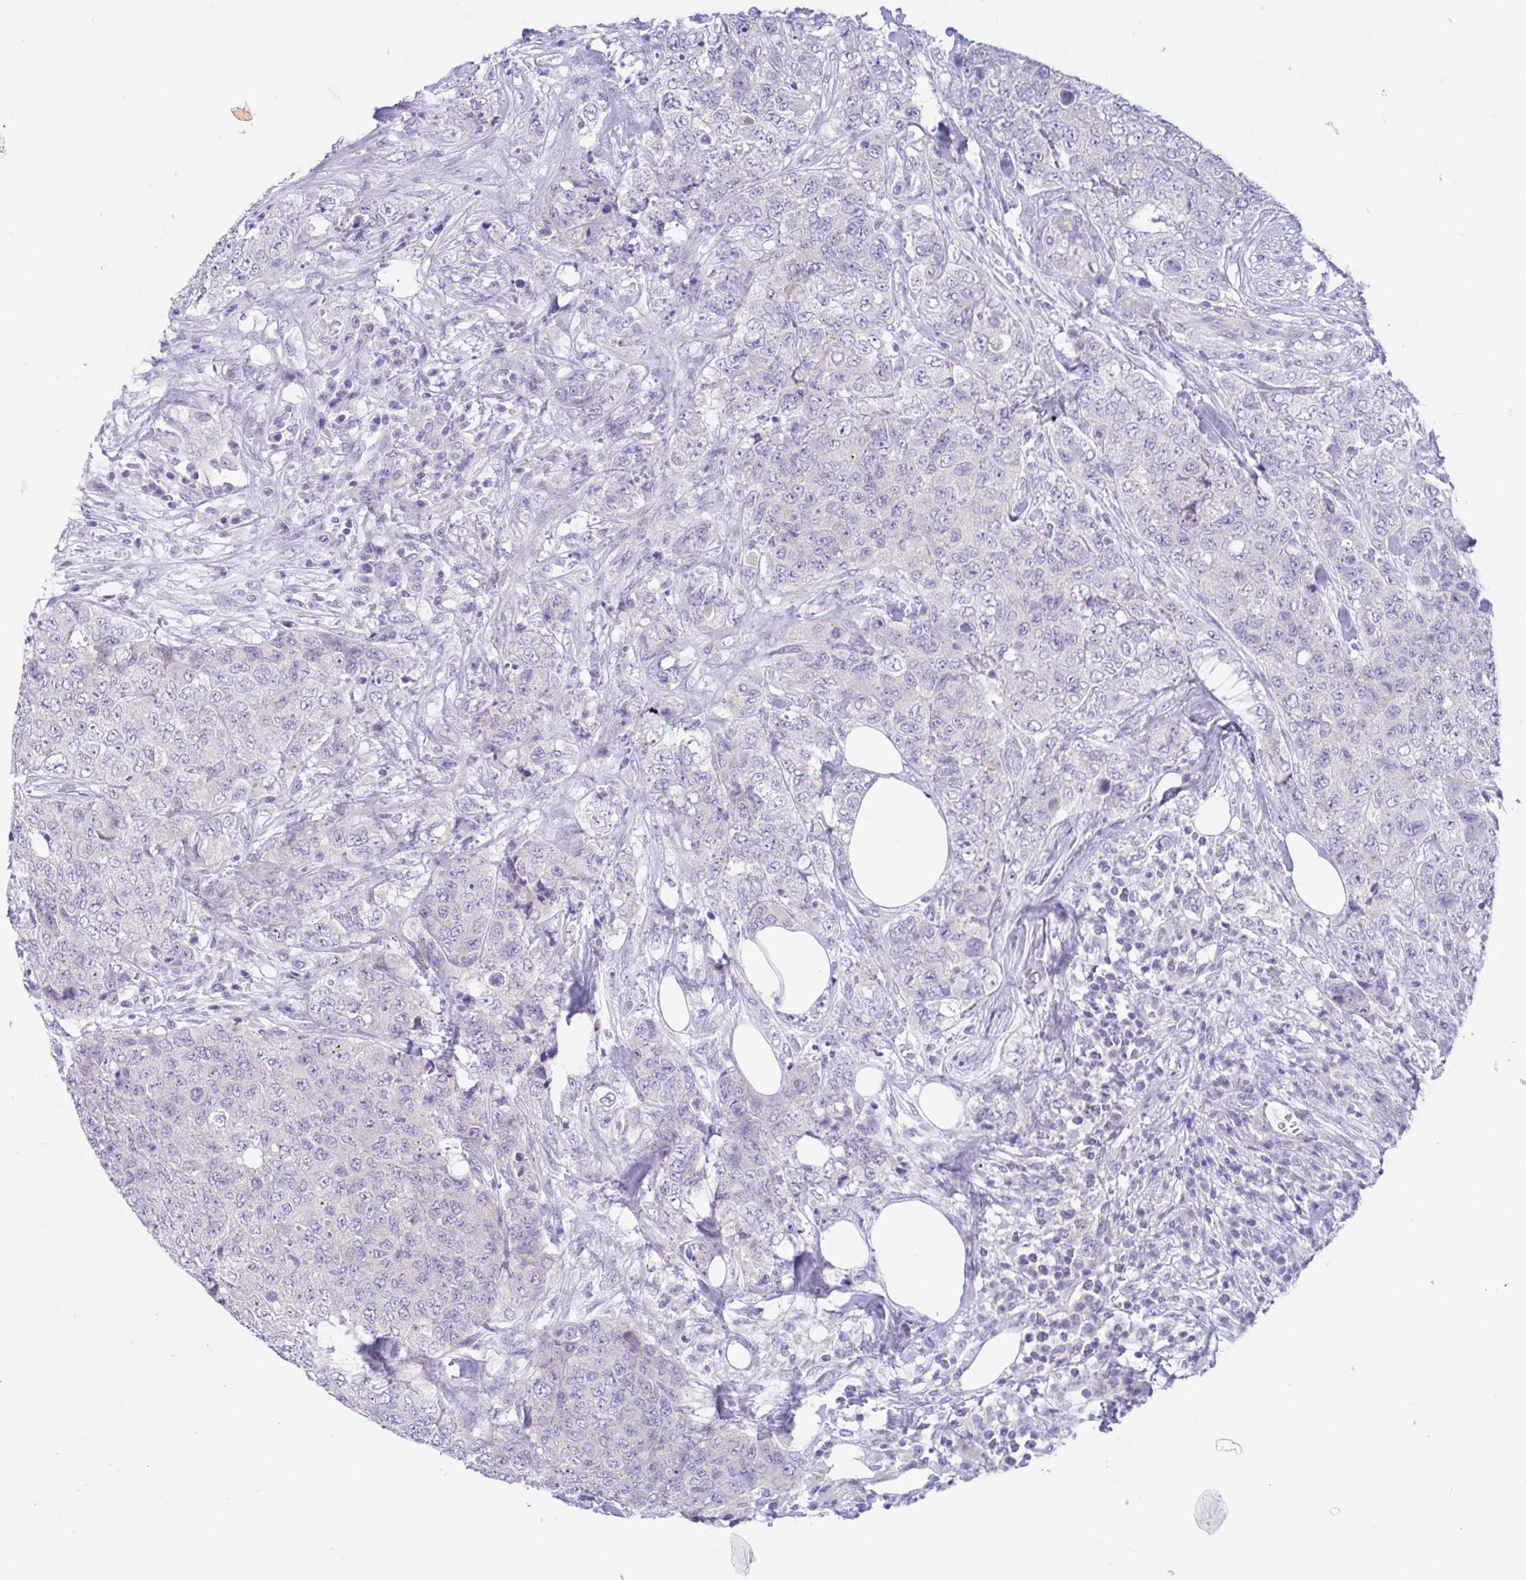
{"staining": {"intensity": "negative", "quantity": "none", "location": "none"}, "tissue": "urothelial cancer", "cell_type": "Tumor cells", "image_type": "cancer", "snomed": [{"axis": "morphology", "description": "Urothelial carcinoma, High grade"}, {"axis": "topography", "description": "Urinary bladder"}], "caption": "DAB (3,3'-diaminobenzidine) immunohistochemical staining of urothelial cancer exhibits no significant expression in tumor cells. (Stains: DAB (3,3'-diaminobenzidine) IHC with hematoxylin counter stain, Microscopy: brightfield microscopy at high magnification).", "gene": "OR6N2", "patient": {"sex": "female", "age": 78}}